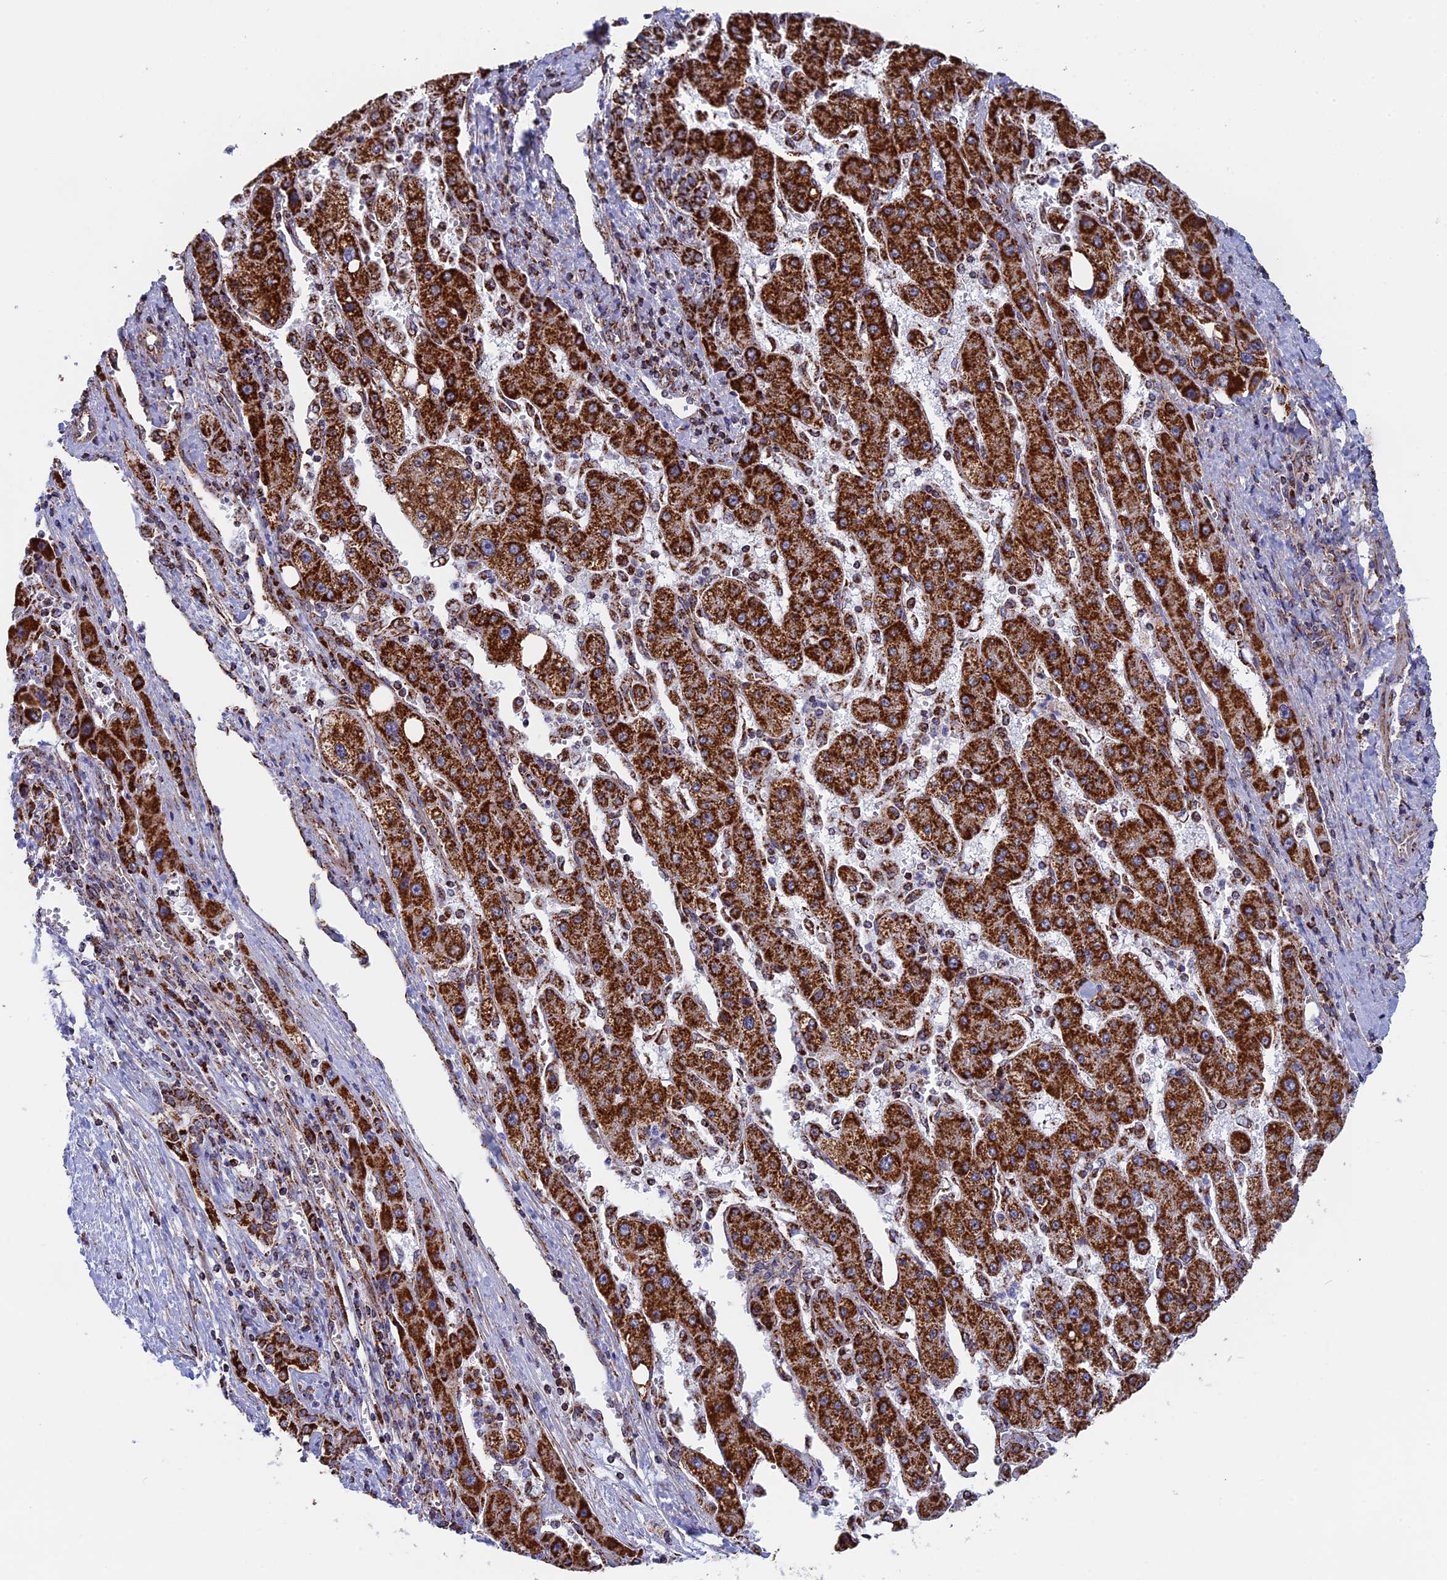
{"staining": {"intensity": "strong", "quantity": ">75%", "location": "cytoplasmic/membranous"}, "tissue": "liver cancer", "cell_type": "Tumor cells", "image_type": "cancer", "snomed": [{"axis": "morphology", "description": "Carcinoma, Hepatocellular, NOS"}, {"axis": "topography", "description": "Liver"}], "caption": "There is high levels of strong cytoplasmic/membranous staining in tumor cells of liver cancer (hepatocellular carcinoma), as demonstrated by immunohistochemical staining (brown color).", "gene": "CDC16", "patient": {"sex": "female", "age": 73}}